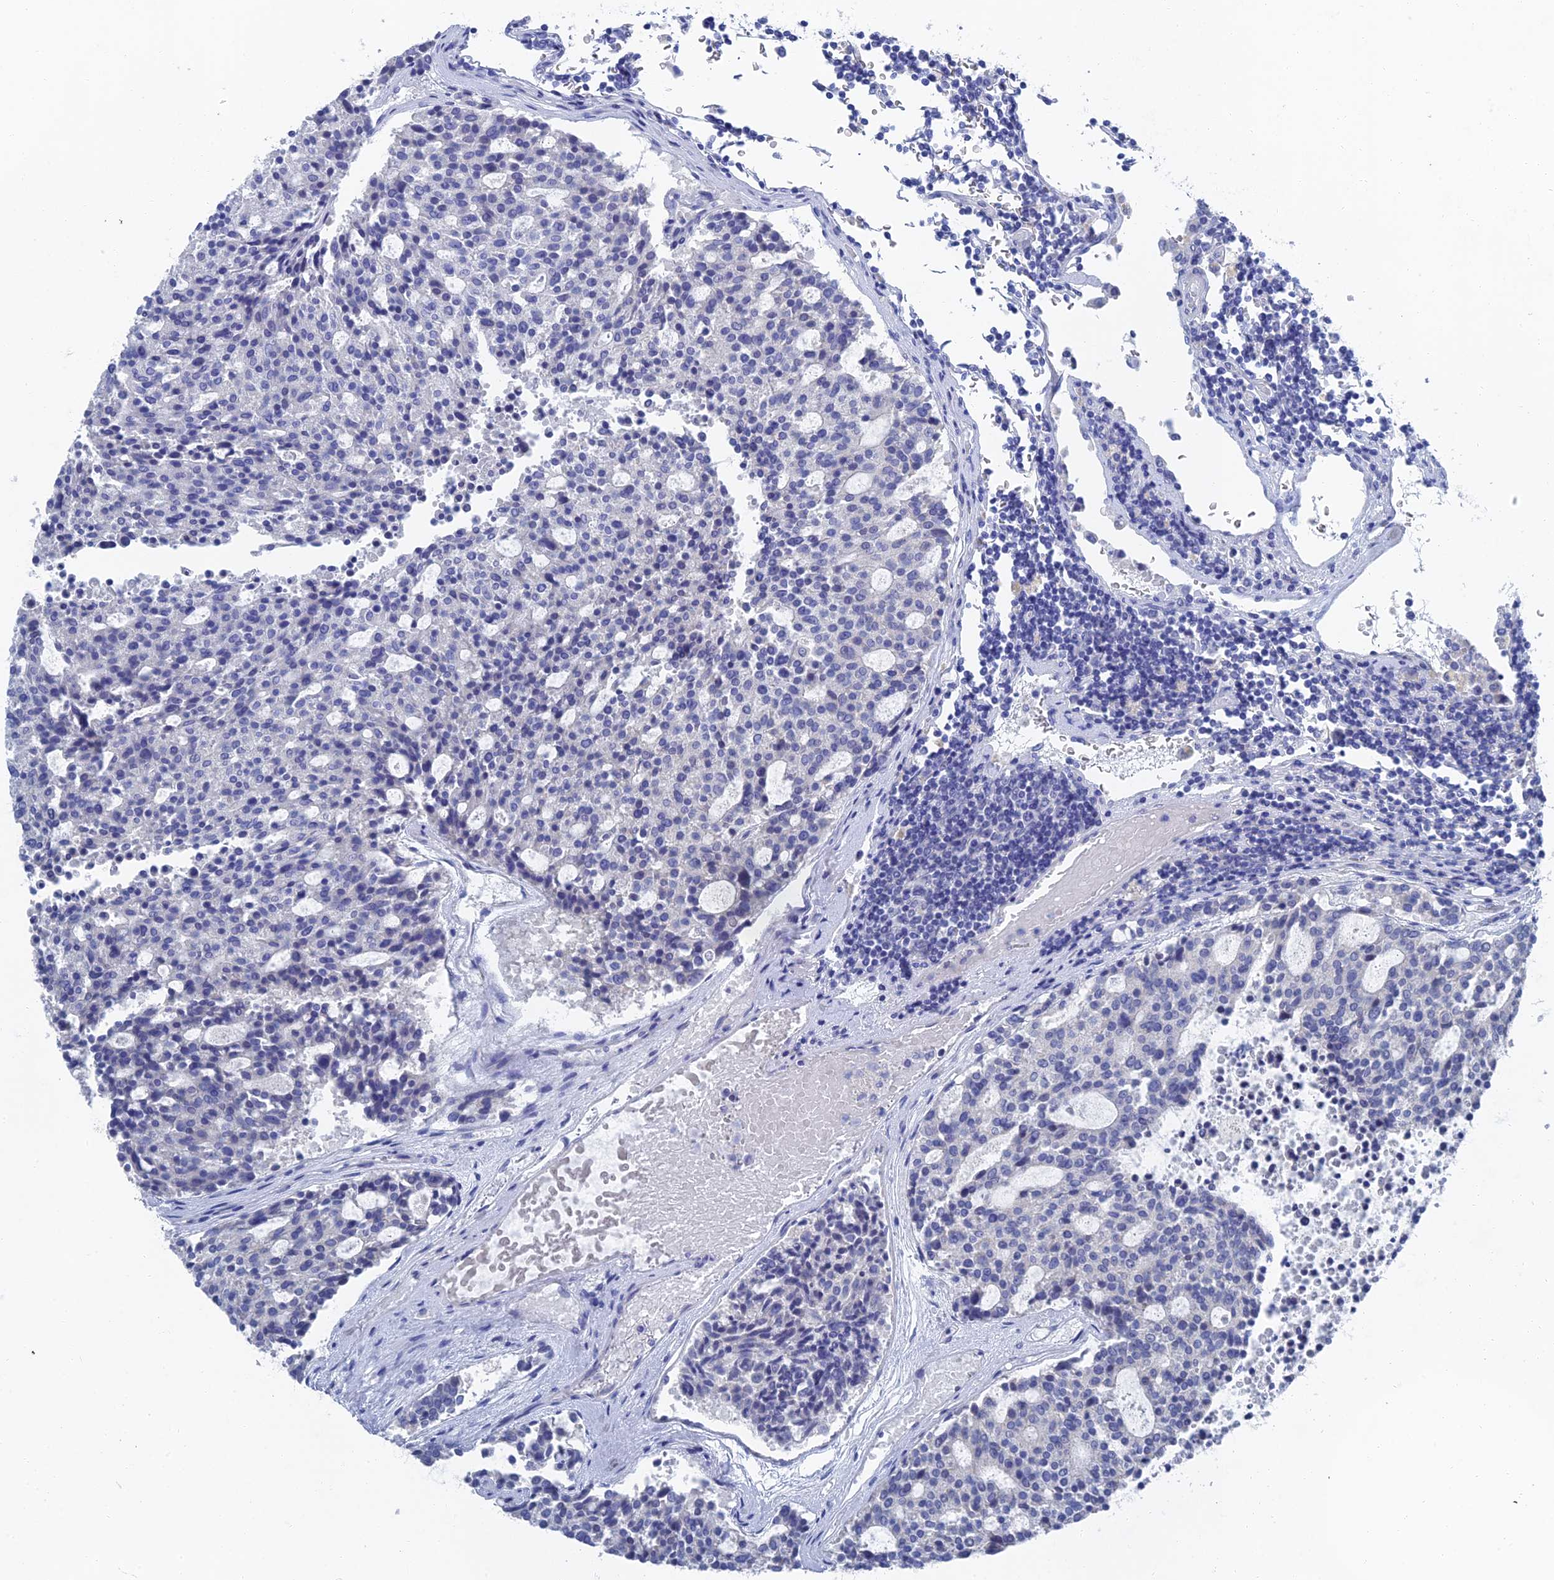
{"staining": {"intensity": "negative", "quantity": "none", "location": "none"}, "tissue": "carcinoid", "cell_type": "Tumor cells", "image_type": "cancer", "snomed": [{"axis": "morphology", "description": "Carcinoid, malignant, NOS"}, {"axis": "topography", "description": "Pancreas"}], "caption": "This is an immunohistochemistry micrograph of human carcinoid. There is no positivity in tumor cells.", "gene": "GFAP", "patient": {"sex": "female", "age": 54}}